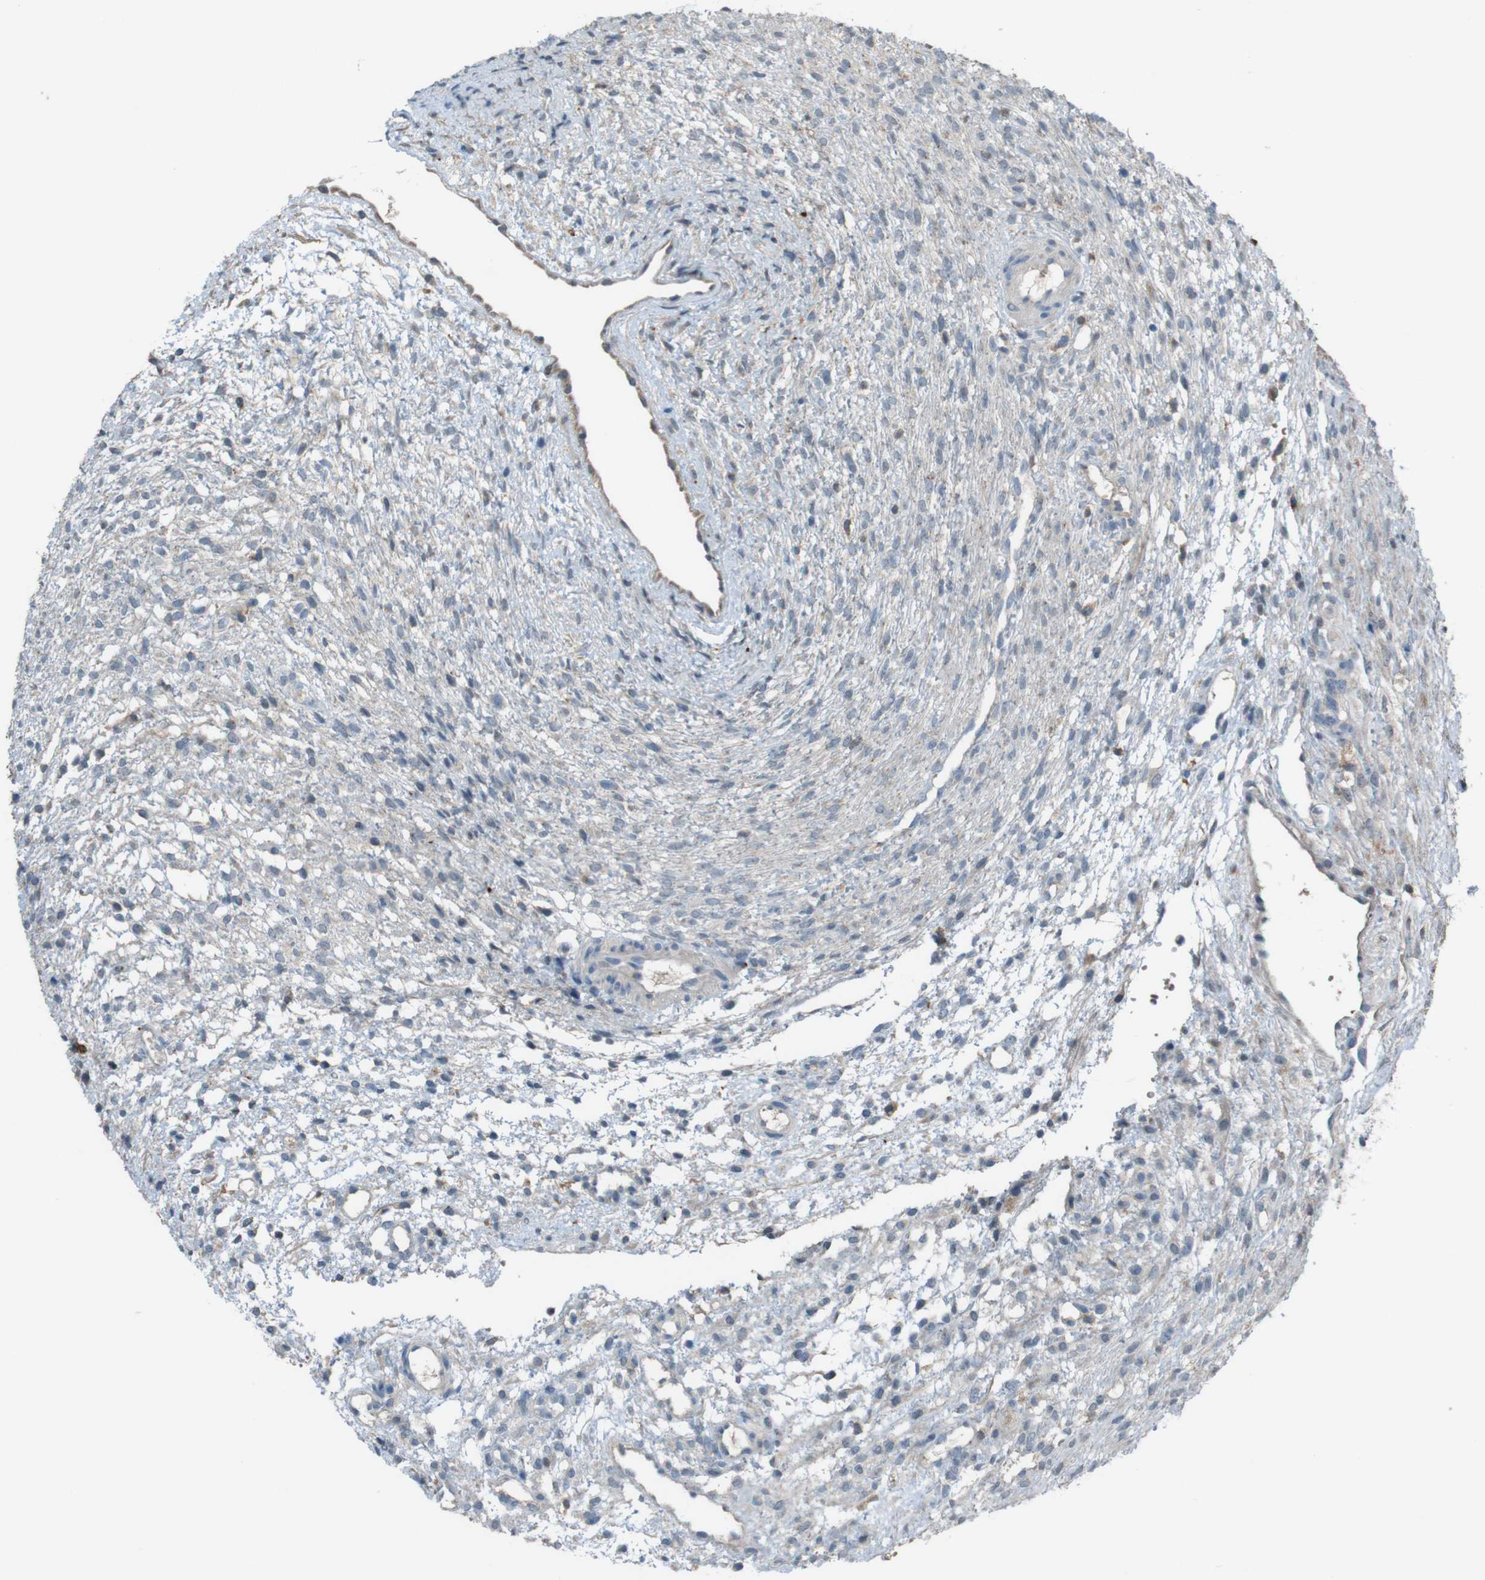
{"staining": {"intensity": "weak", "quantity": "<25%", "location": "cytoplasmic/membranous"}, "tissue": "ovary", "cell_type": "Ovarian stroma cells", "image_type": "normal", "snomed": [{"axis": "morphology", "description": "Normal tissue, NOS"}, {"axis": "morphology", "description": "Cyst, NOS"}, {"axis": "topography", "description": "Ovary"}], "caption": "Immunohistochemistry photomicrograph of benign human ovary stained for a protein (brown), which demonstrates no expression in ovarian stroma cells.", "gene": "MOGAT3", "patient": {"sex": "female", "age": 18}}